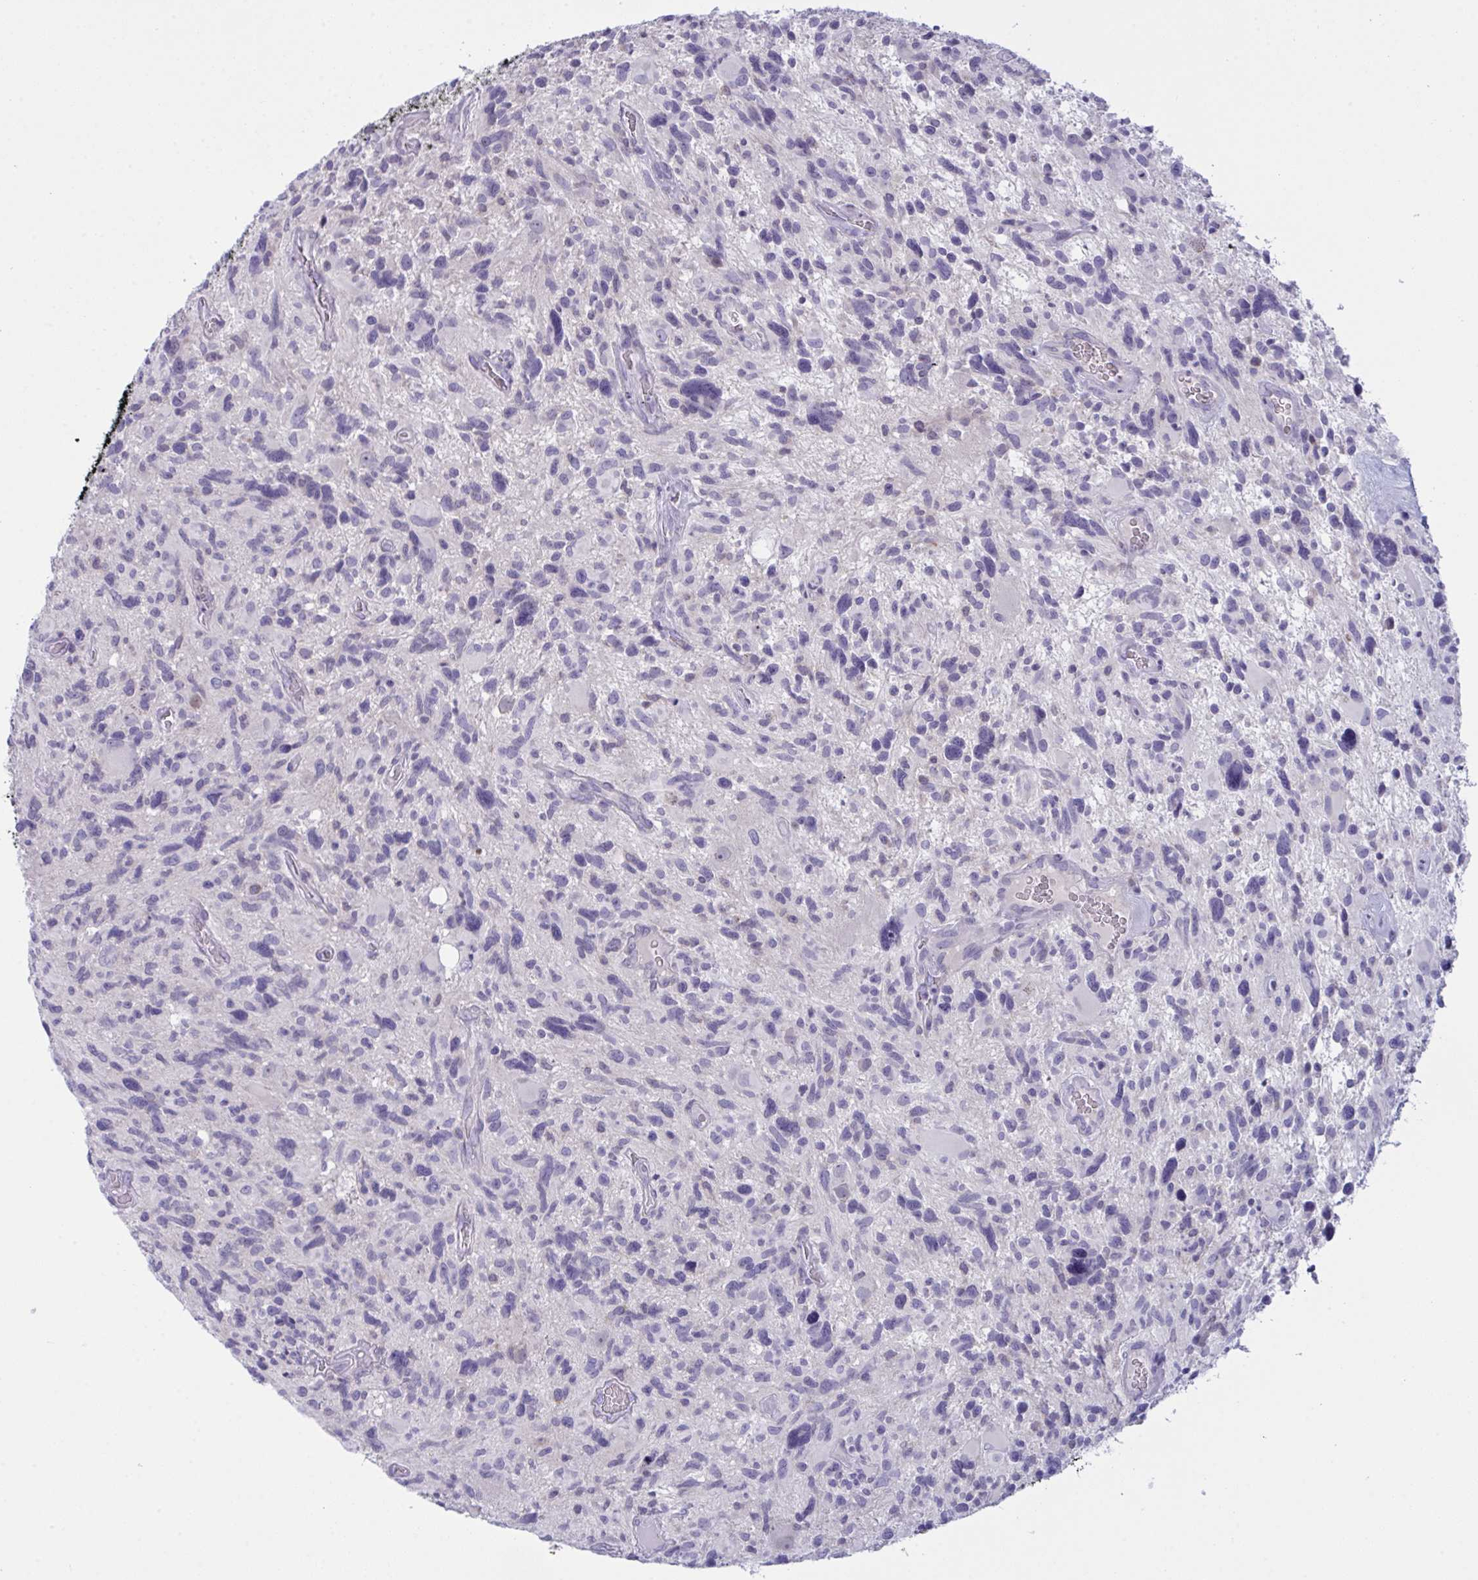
{"staining": {"intensity": "negative", "quantity": "none", "location": "none"}, "tissue": "glioma", "cell_type": "Tumor cells", "image_type": "cancer", "snomed": [{"axis": "morphology", "description": "Glioma, malignant, High grade"}, {"axis": "topography", "description": "Brain"}], "caption": "Tumor cells show no significant staining in high-grade glioma (malignant).", "gene": "TENT5D", "patient": {"sex": "male", "age": 49}}